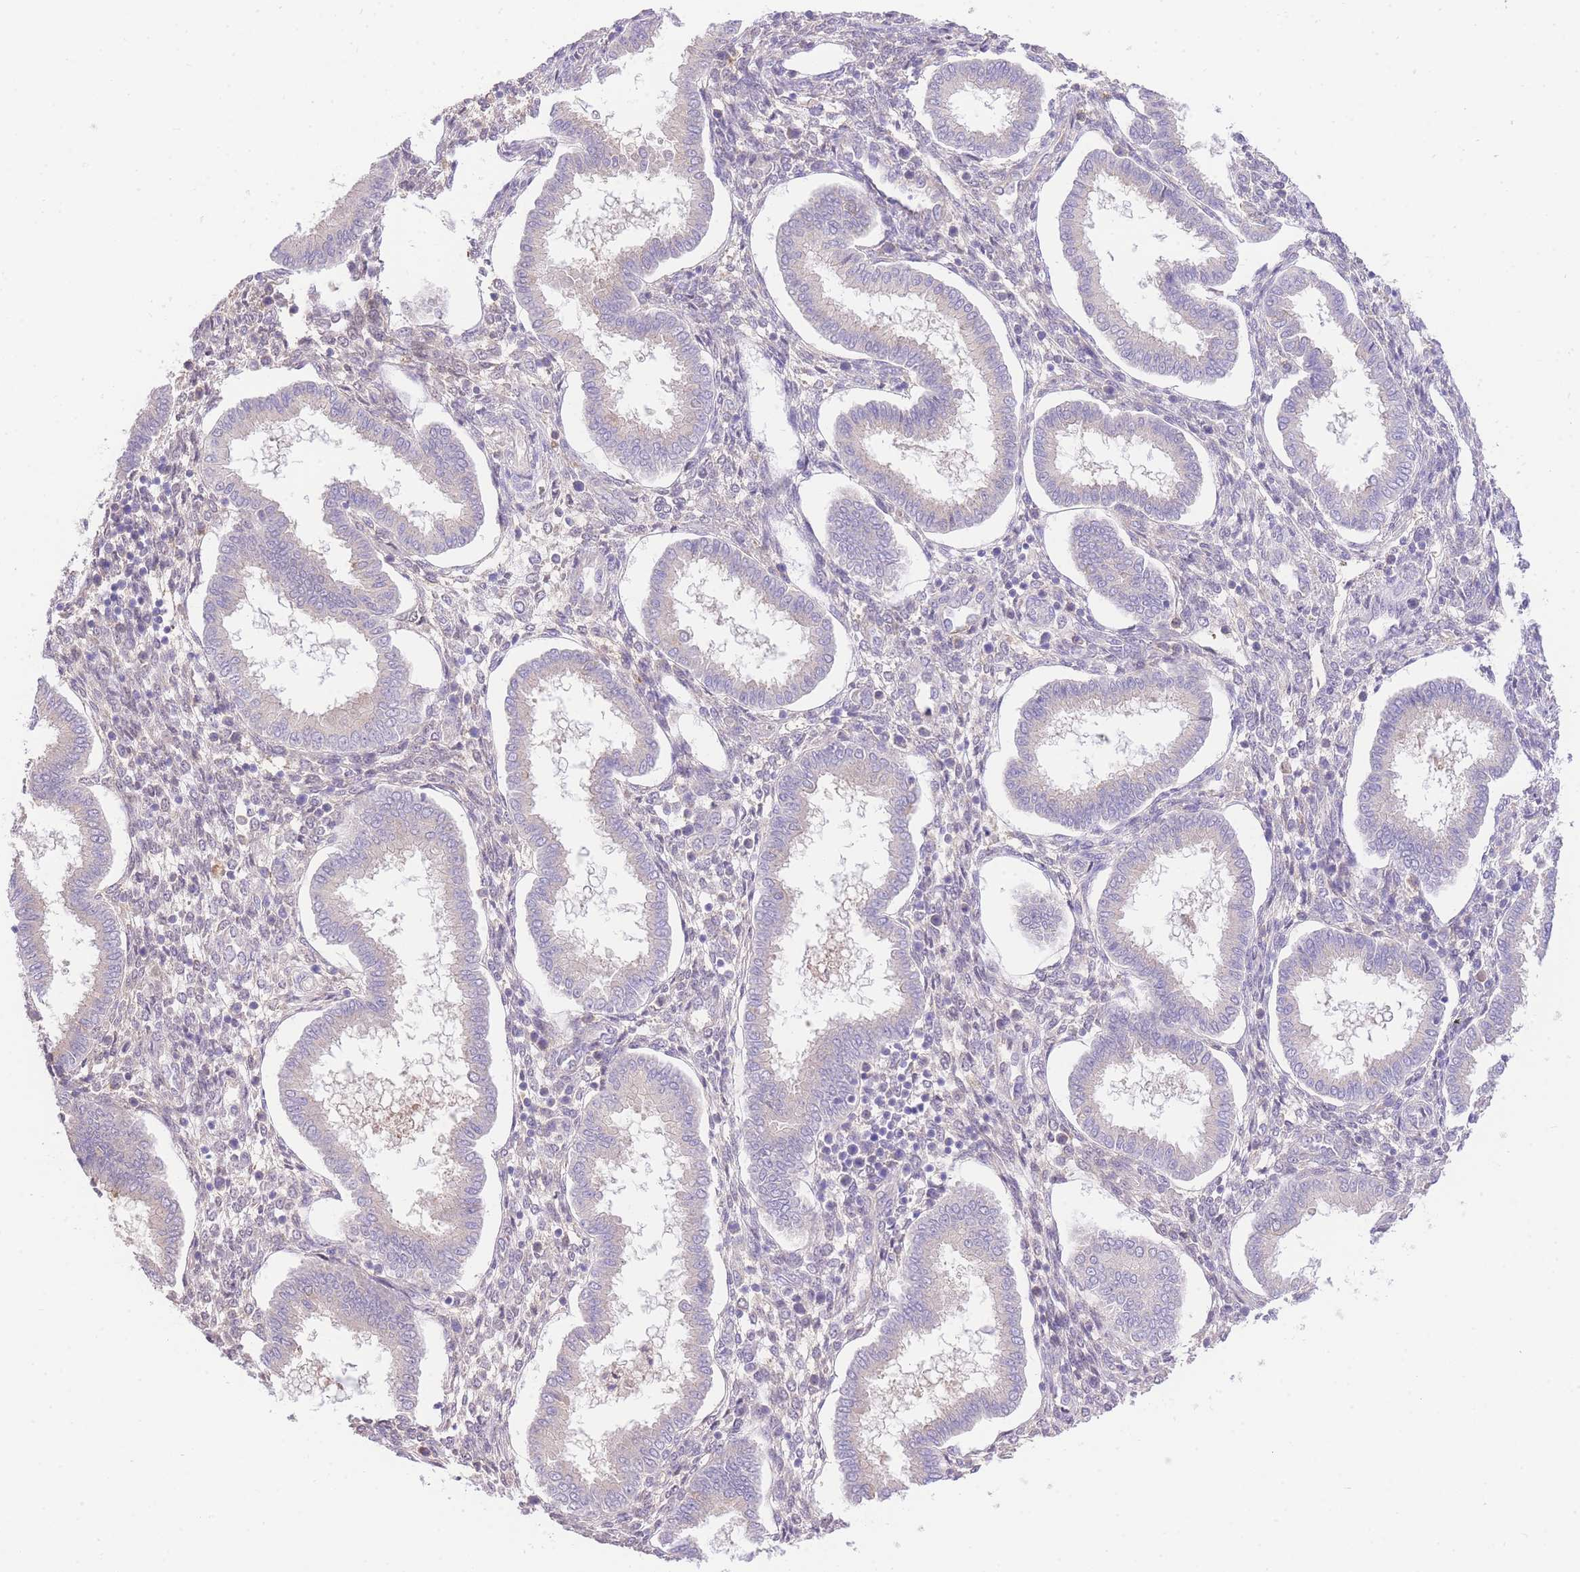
{"staining": {"intensity": "negative", "quantity": "none", "location": "none"}, "tissue": "endometrium", "cell_type": "Cells in endometrial stroma", "image_type": "normal", "snomed": [{"axis": "morphology", "description": "Normal tissue, NOS"}, {"axis": "topography", "description": "Endometrium"}], "caption": "Immunohistochemistry (IHC) of normal human endometrium reveals no staining in cells in endometrial stroma.", "gene": "LIPH", "patient": {"sex": "female", "age": 24}}